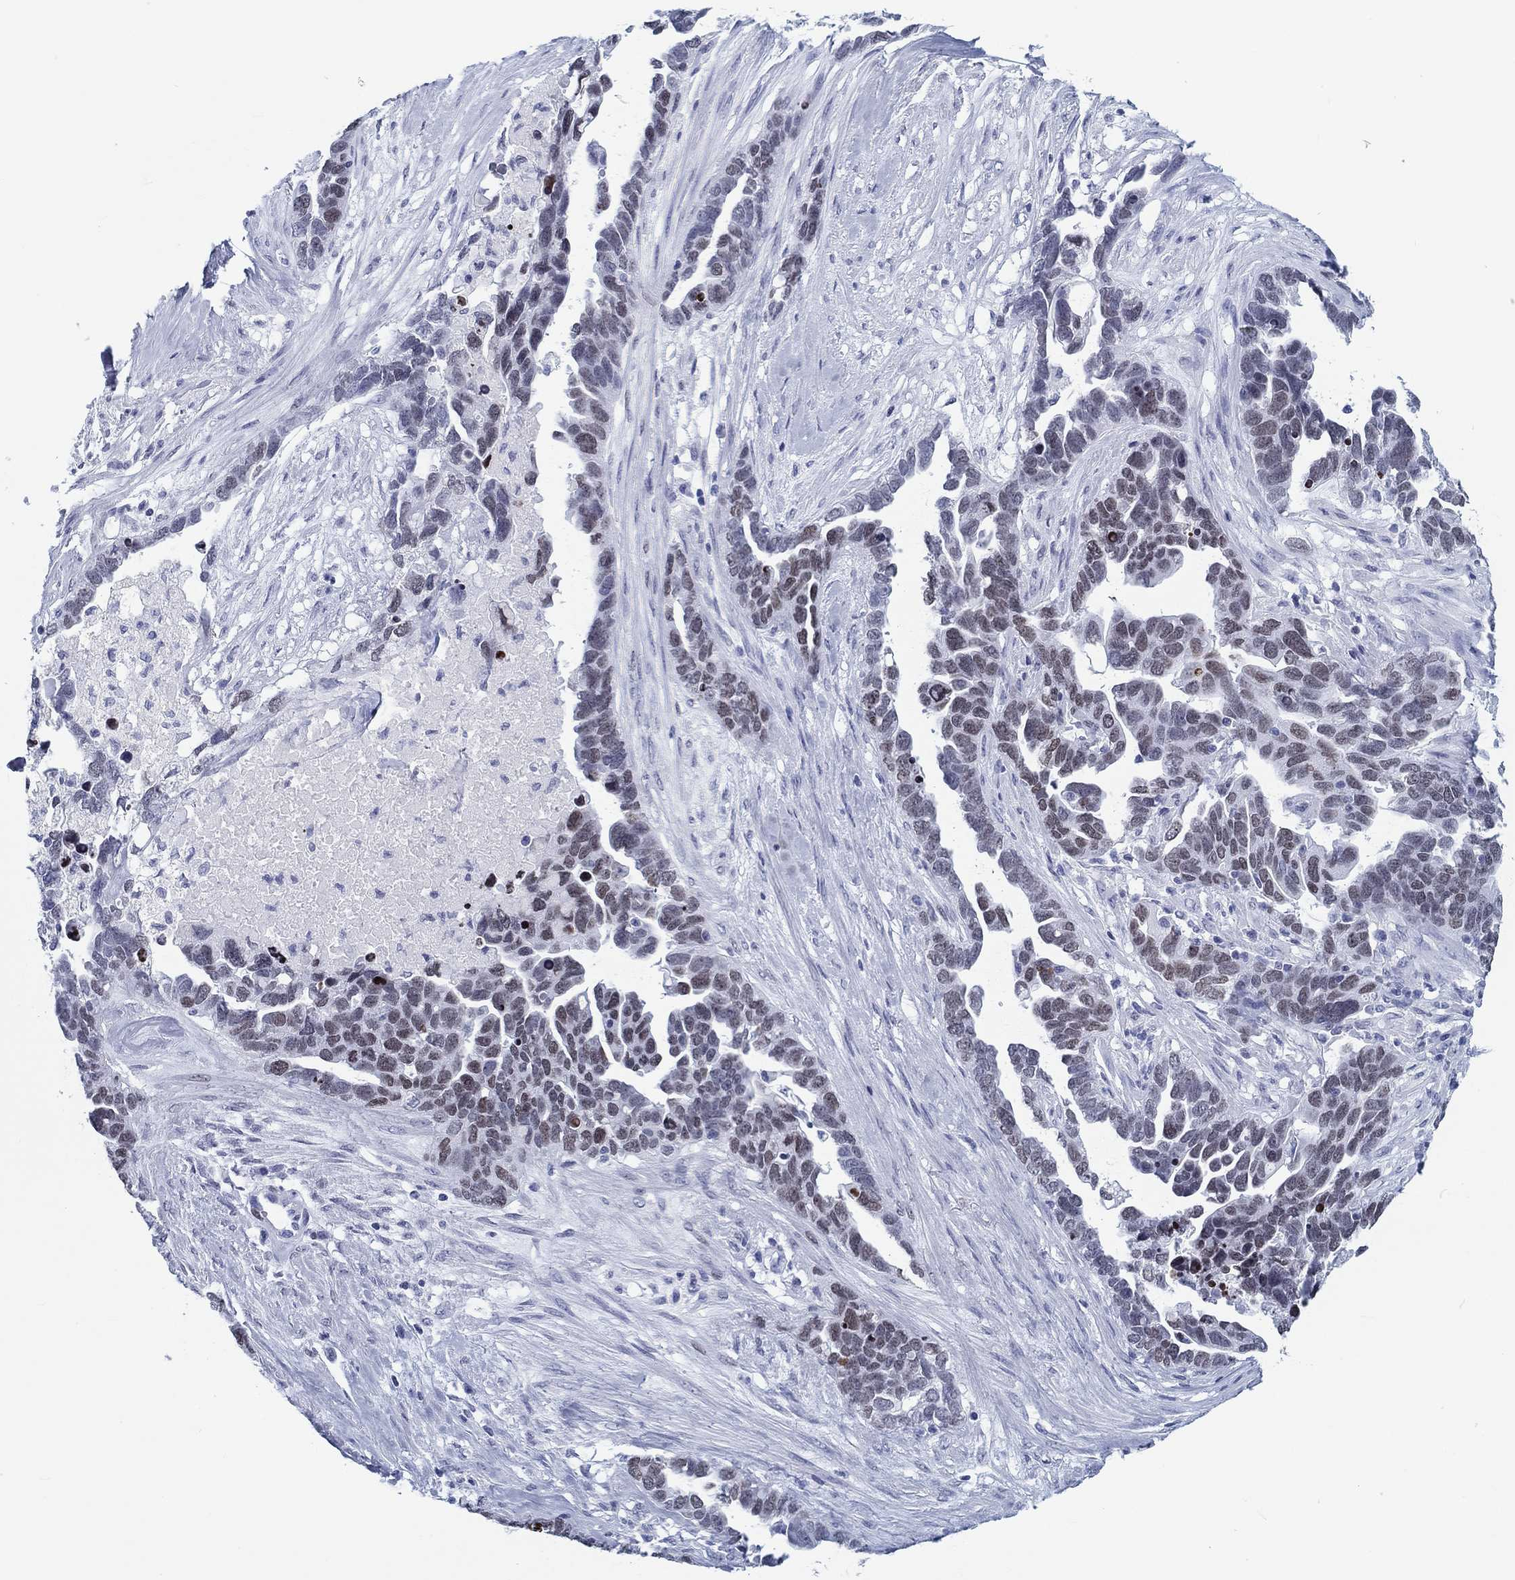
{"staining": {"intensity": "strong", "quantity": "<25%", "location": "nuclear"}, "tissue": "ovarian cancer", "cell_type": "Tumor cells", "image_type": "cancer", "snomed": [{"axis": "morphology", "description": "Cystadenocarcinoma, serous, NOS"}, {"axis": "topography", "description": "Ovary"}], "caption": "Brown immunohistochemical staining in human ovarian serous cystadenocarcinoma reveals strong nuclear expression in approximately <25% of tumor cells.", "gene": "H1-1", "patient": {"sex": "female", "age": 54}}